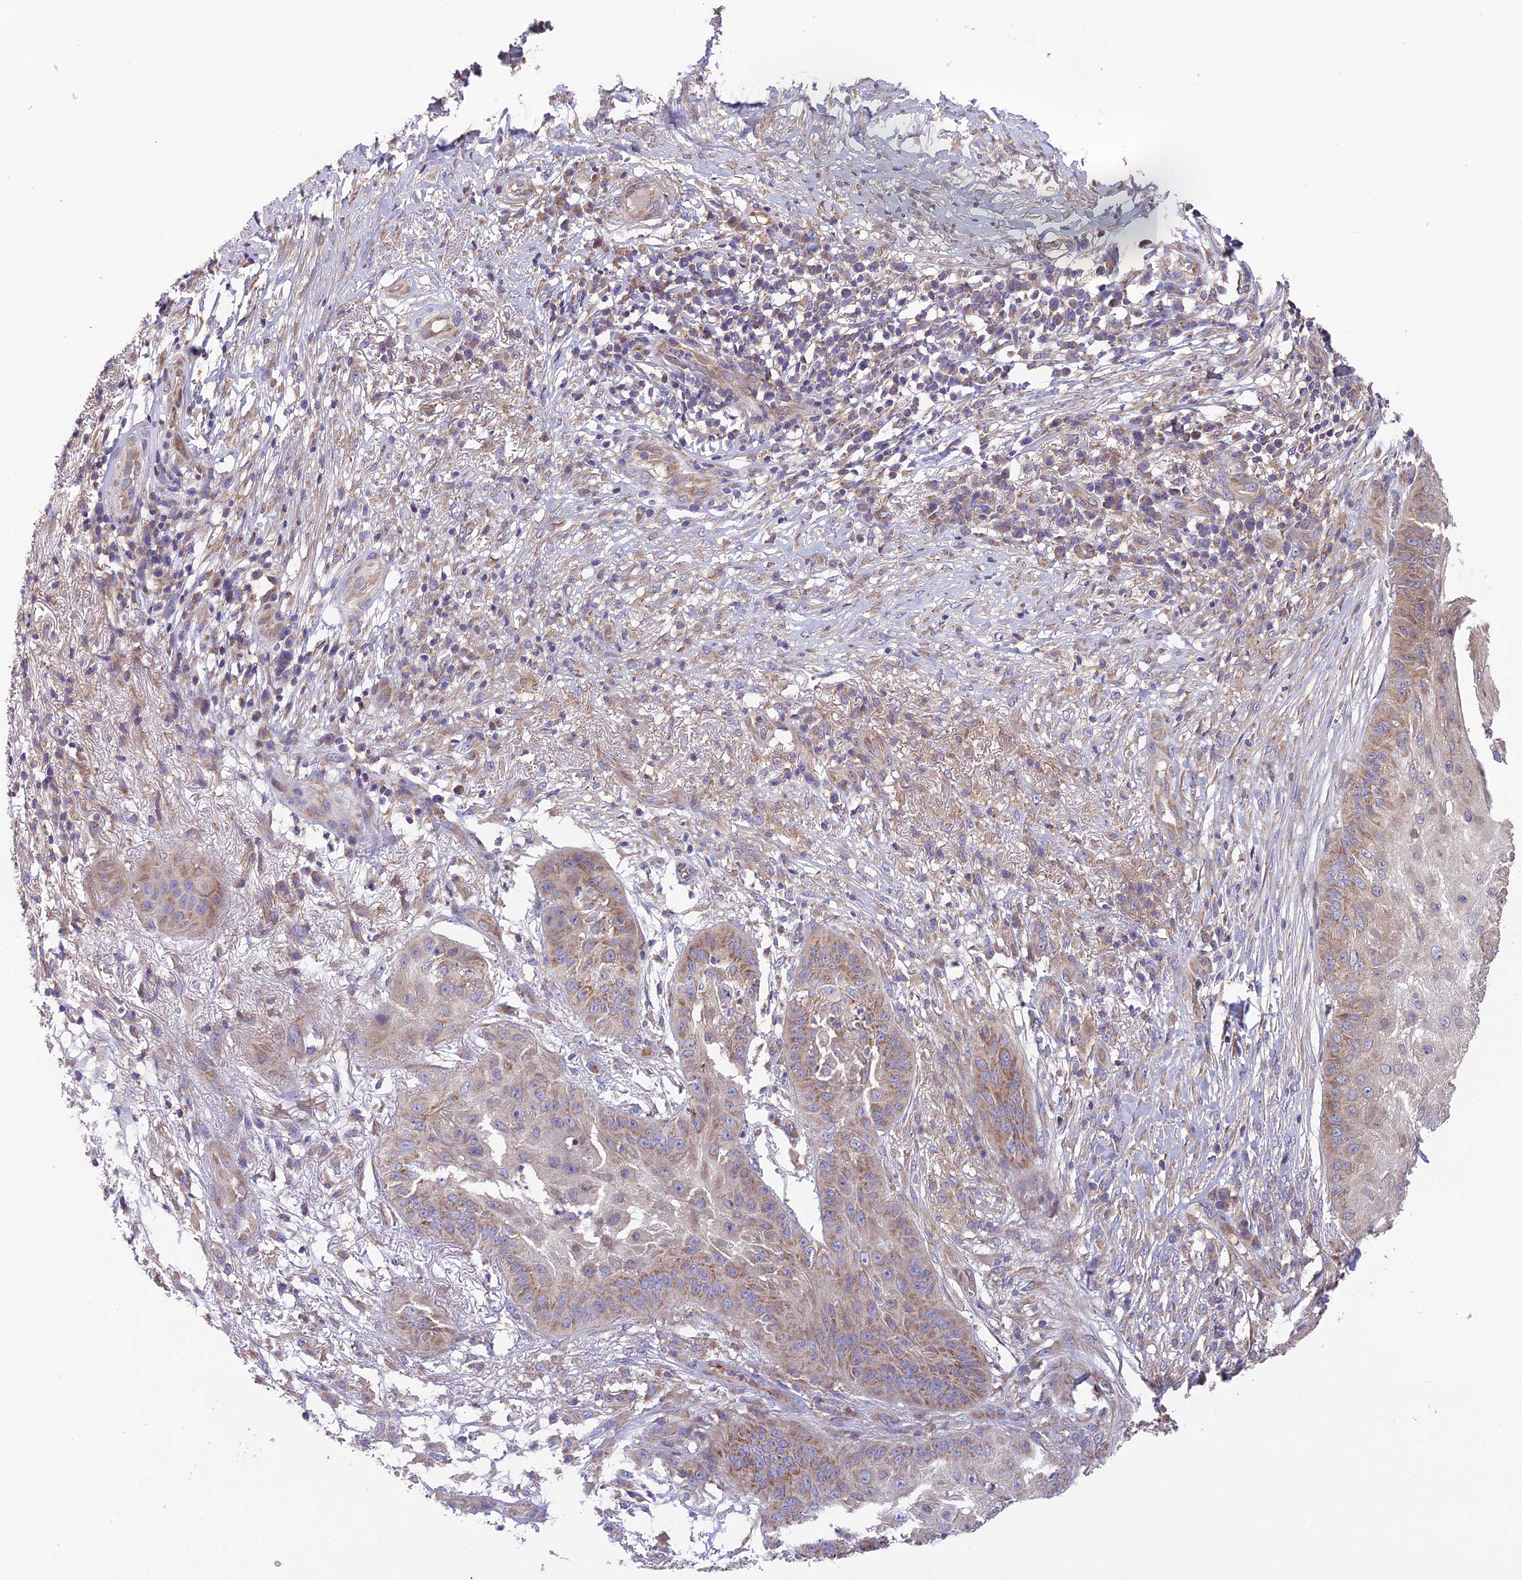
{"staining": {"intensity": "moderate", "quantity": "25%-75%", "location": "cytoplasmic/membranous"}, "tissue": "skin cancer", "cell_type": "Tumor cells", "image_type": "cancer", "snomed": [{"axis": "morphology", "description": "Squamous cell carcinoma, NOS"}, {"axis": "topography", "description": "Skin"}], "caption": "This image demonstrates immunohistochemistry staining of human squamous cell carcinoma (skin), with medium moderate cytoplasmic/membranous positivity in about 25%-75% of tumor cells.", "gene": "BLOC1S4", "patient": {"sex": "male", "age": 70}}